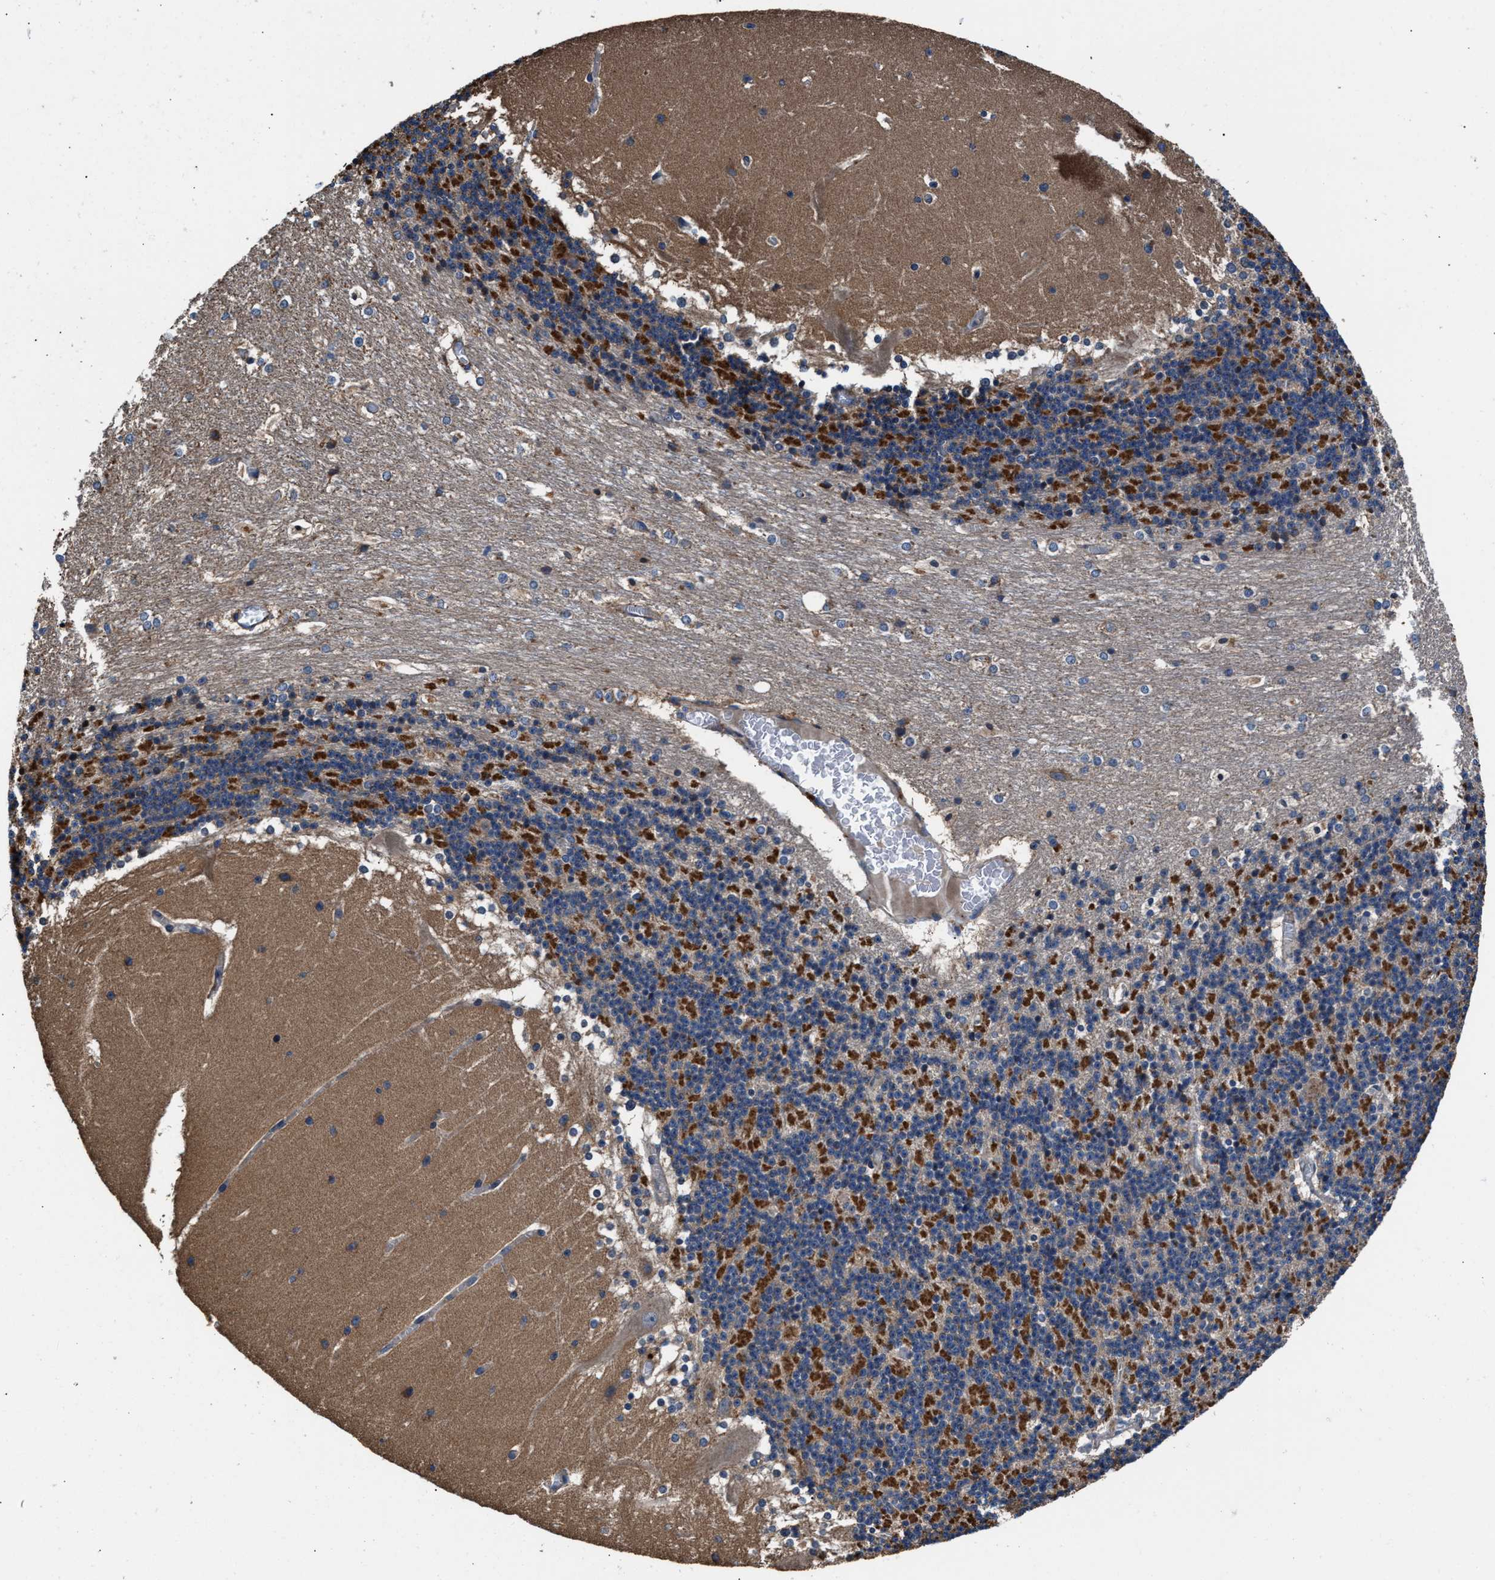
{"staining": {"intensity": "moderate", "quantity": ">75%", "location": "cytoplasmic/membranous"}, "tissue": "cerebellum", "cell_type": "Cells in granular layer", "image_type": "normal", "snomed": [{"axis": "morphology", "description": "Normal tissue, NOS"}, {"axis": "topography", "description": "Cerebellum"}], "caption": "Benign cerebellum shows moderate cytoplasmic/membranous expression in about >75% of cells in granular layer, visualized by immunohistochemistry. The staining was performed using DAB to visualize the protein expression in brown, while the nuclei were stained in blue with hematoxylin (Magnification: 20x).", "gene": "PPP1R9B", "patient": {"sex": "female", "age": 19}}